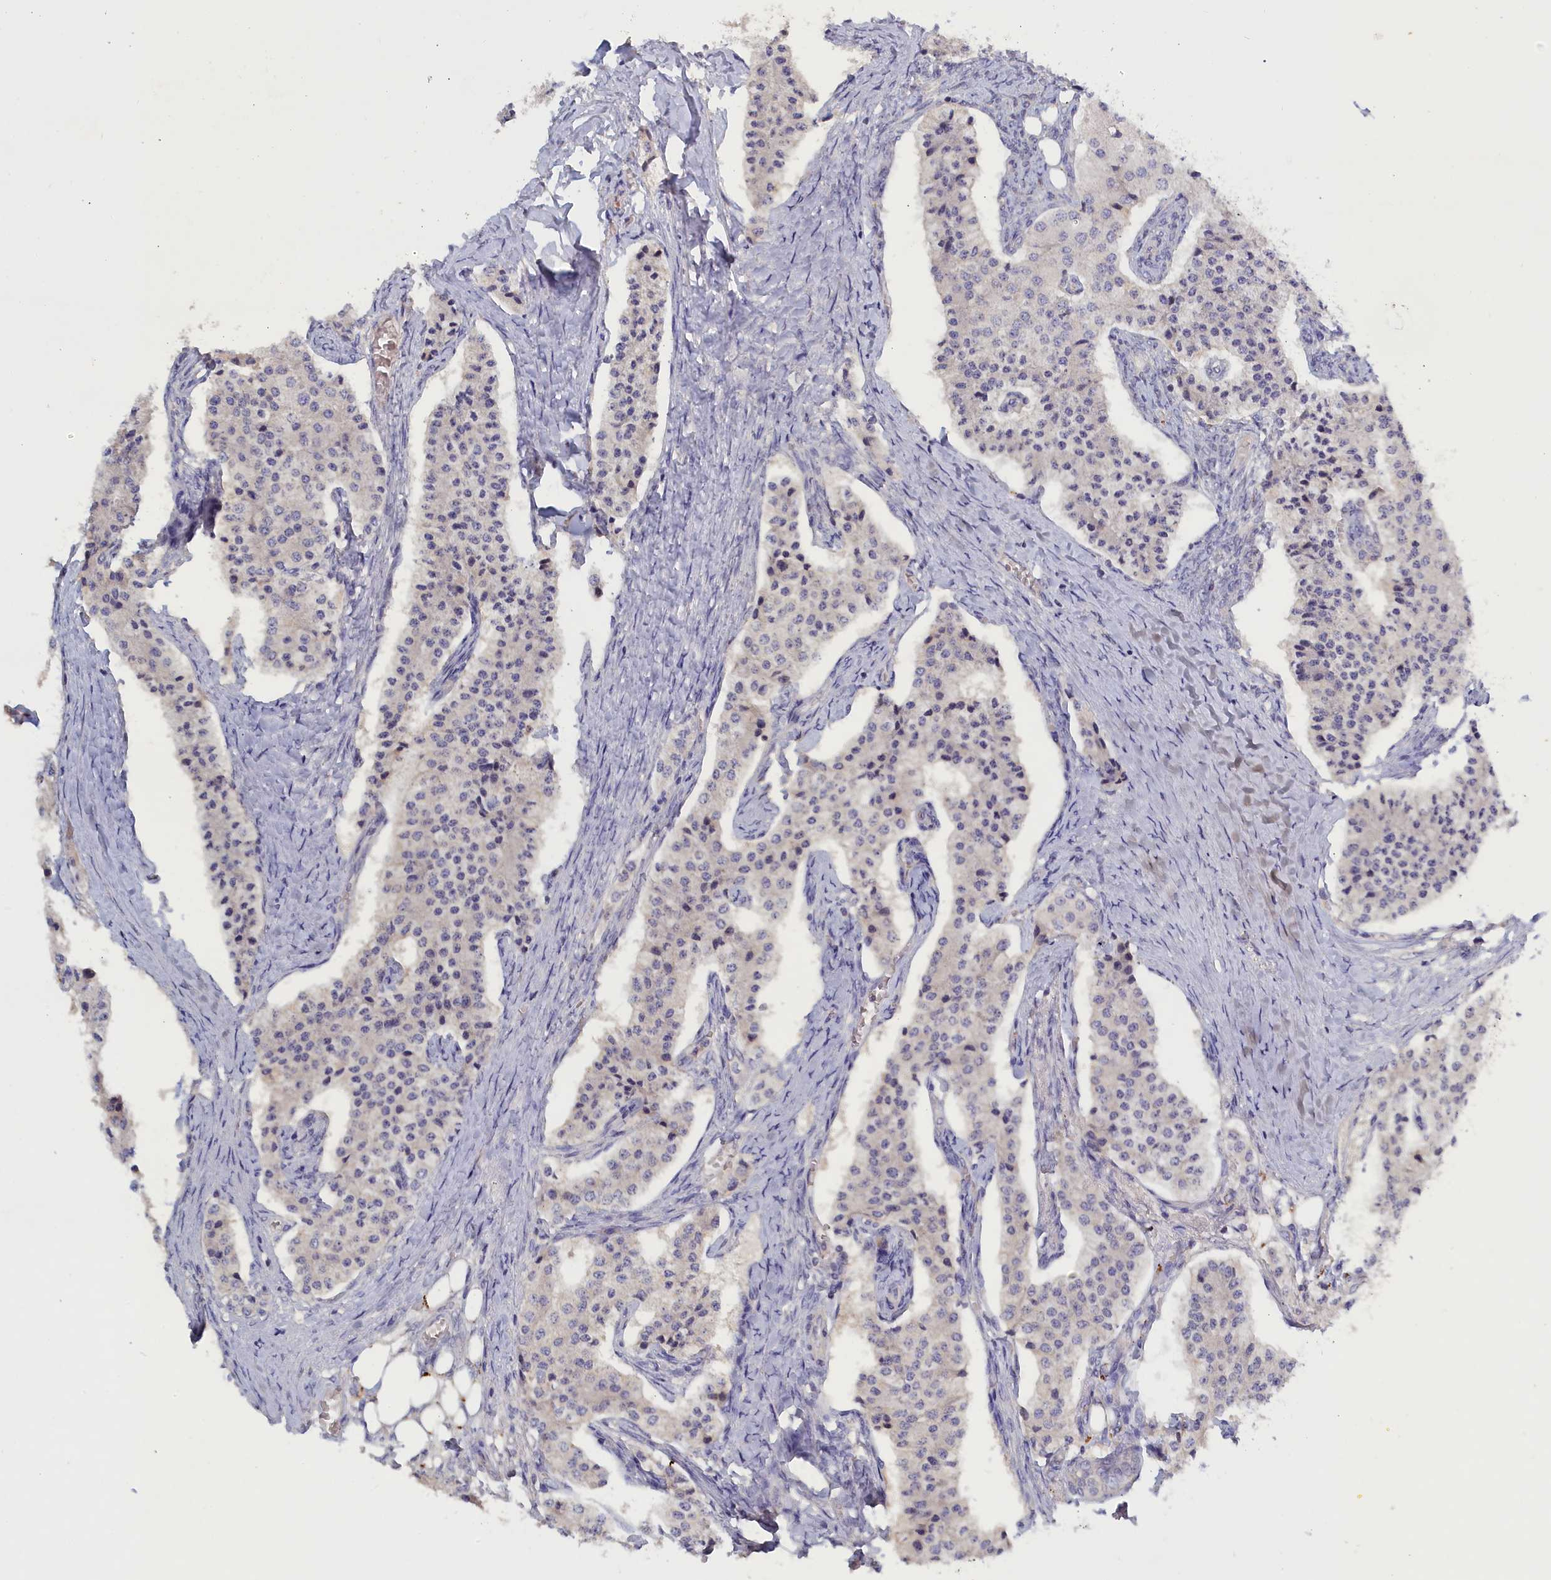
{"staining": {"intensity": "negative", "quantity": "none", "location": "none"}, "tissue": "carcinoid", "cell_type": "Tumor cells", "image_type": "cancer", "snomed": [{"axis": "morphology", "description": "Carcinoid, malignant, NOS"}, {"axis": "topography", "description": "Colon"}], "caption": "Immunohistochemistry (IHC) image of human carcinoid stained for a protein (brown), which shows no positivity in tumor cells.", "gene": "CELF5", "patient": {"sex": "female", "age": 52}}